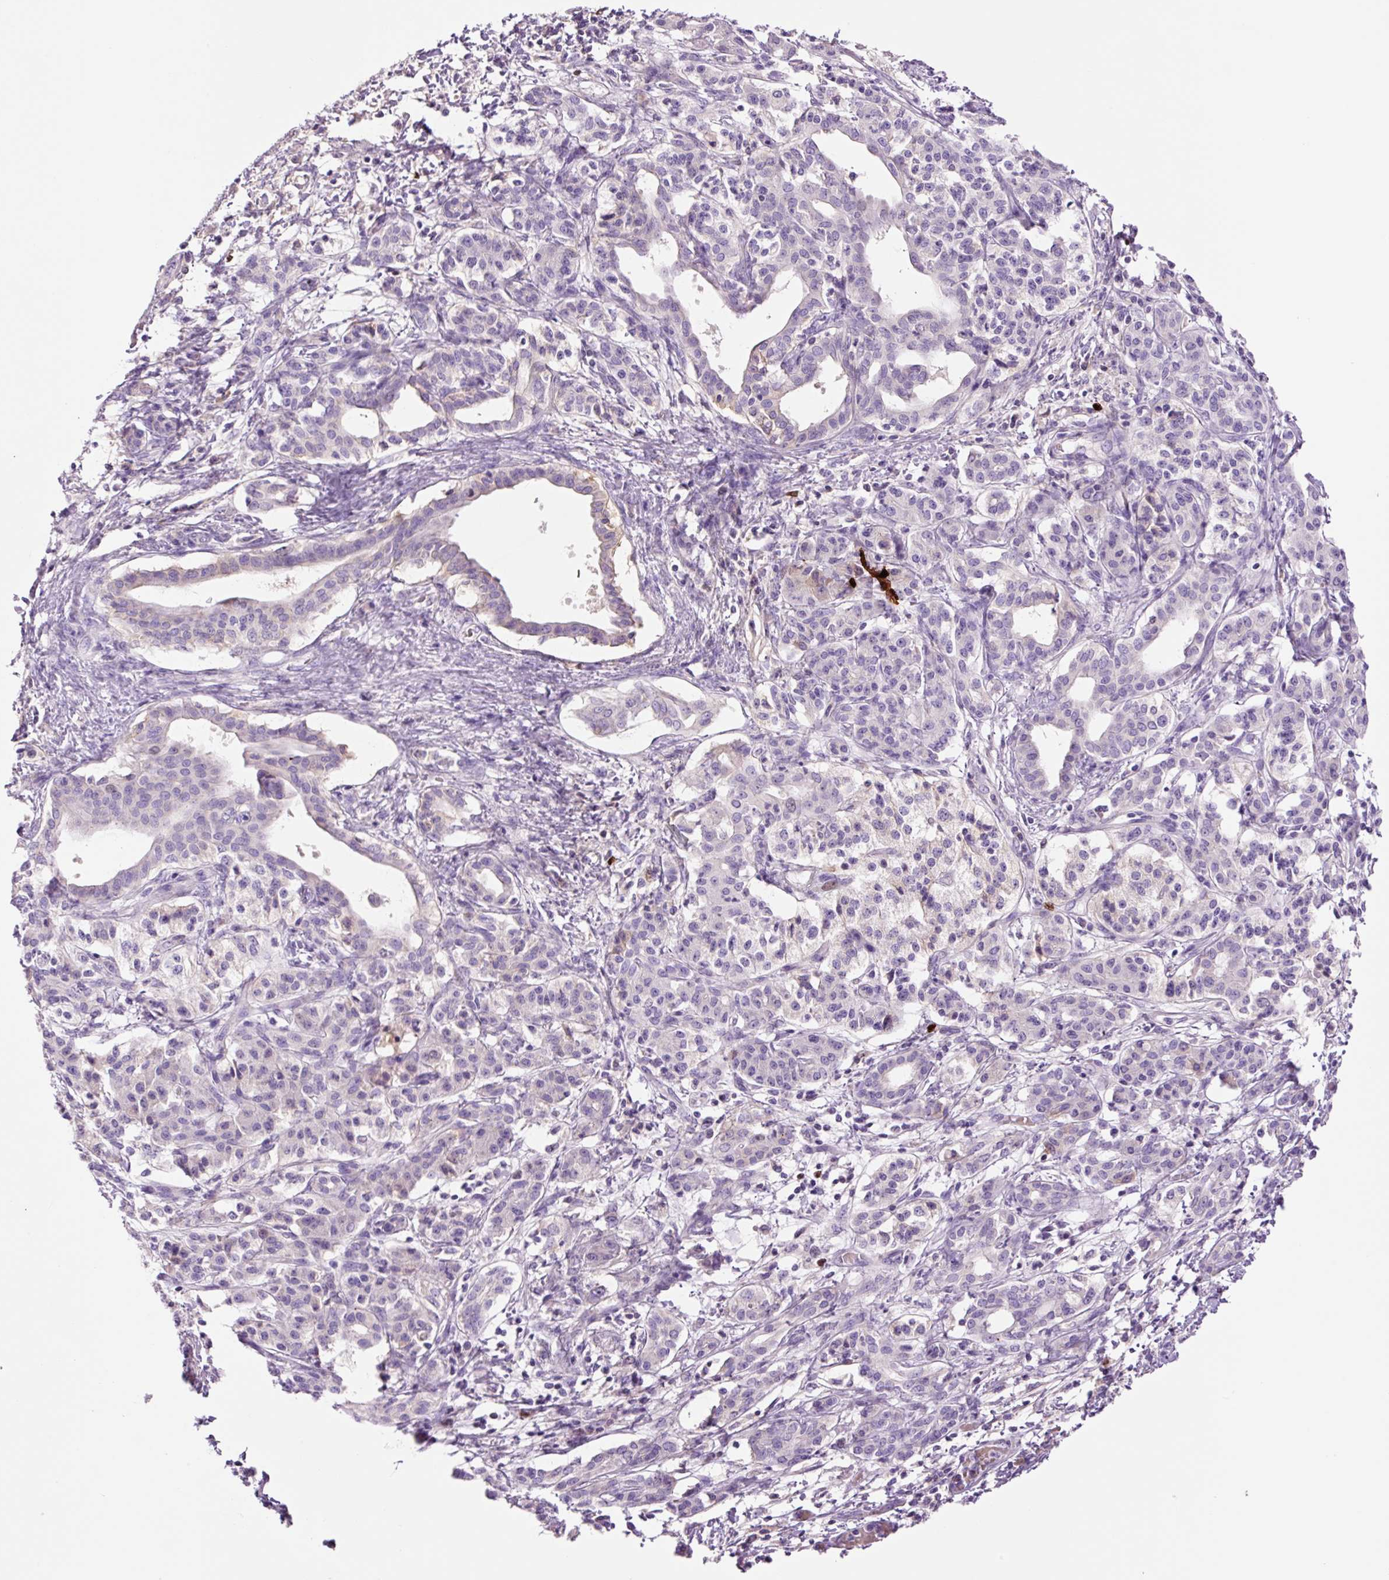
{"staining": {"intensity": "weak", "quantity": "<25%", "location": "cytoplasmic/membranous"}, "tissue": "pancreatic cancer", "cell_type": "Tumor cells", "image_type": "cancer", "snomed": [{"axis": "morphology", "description": "Adenocarcinoma, NOS"}, {"axis": "topography", "description": "Pancreas"}], "caption": "IHC histopathology image of neoplastic tissue: pancreatic adenocarcinoma stained with DAB shows no significant protein positivity in tumor cells.", "gene": "DPPA4", "patient": {"sex": "male", "age": 58}}